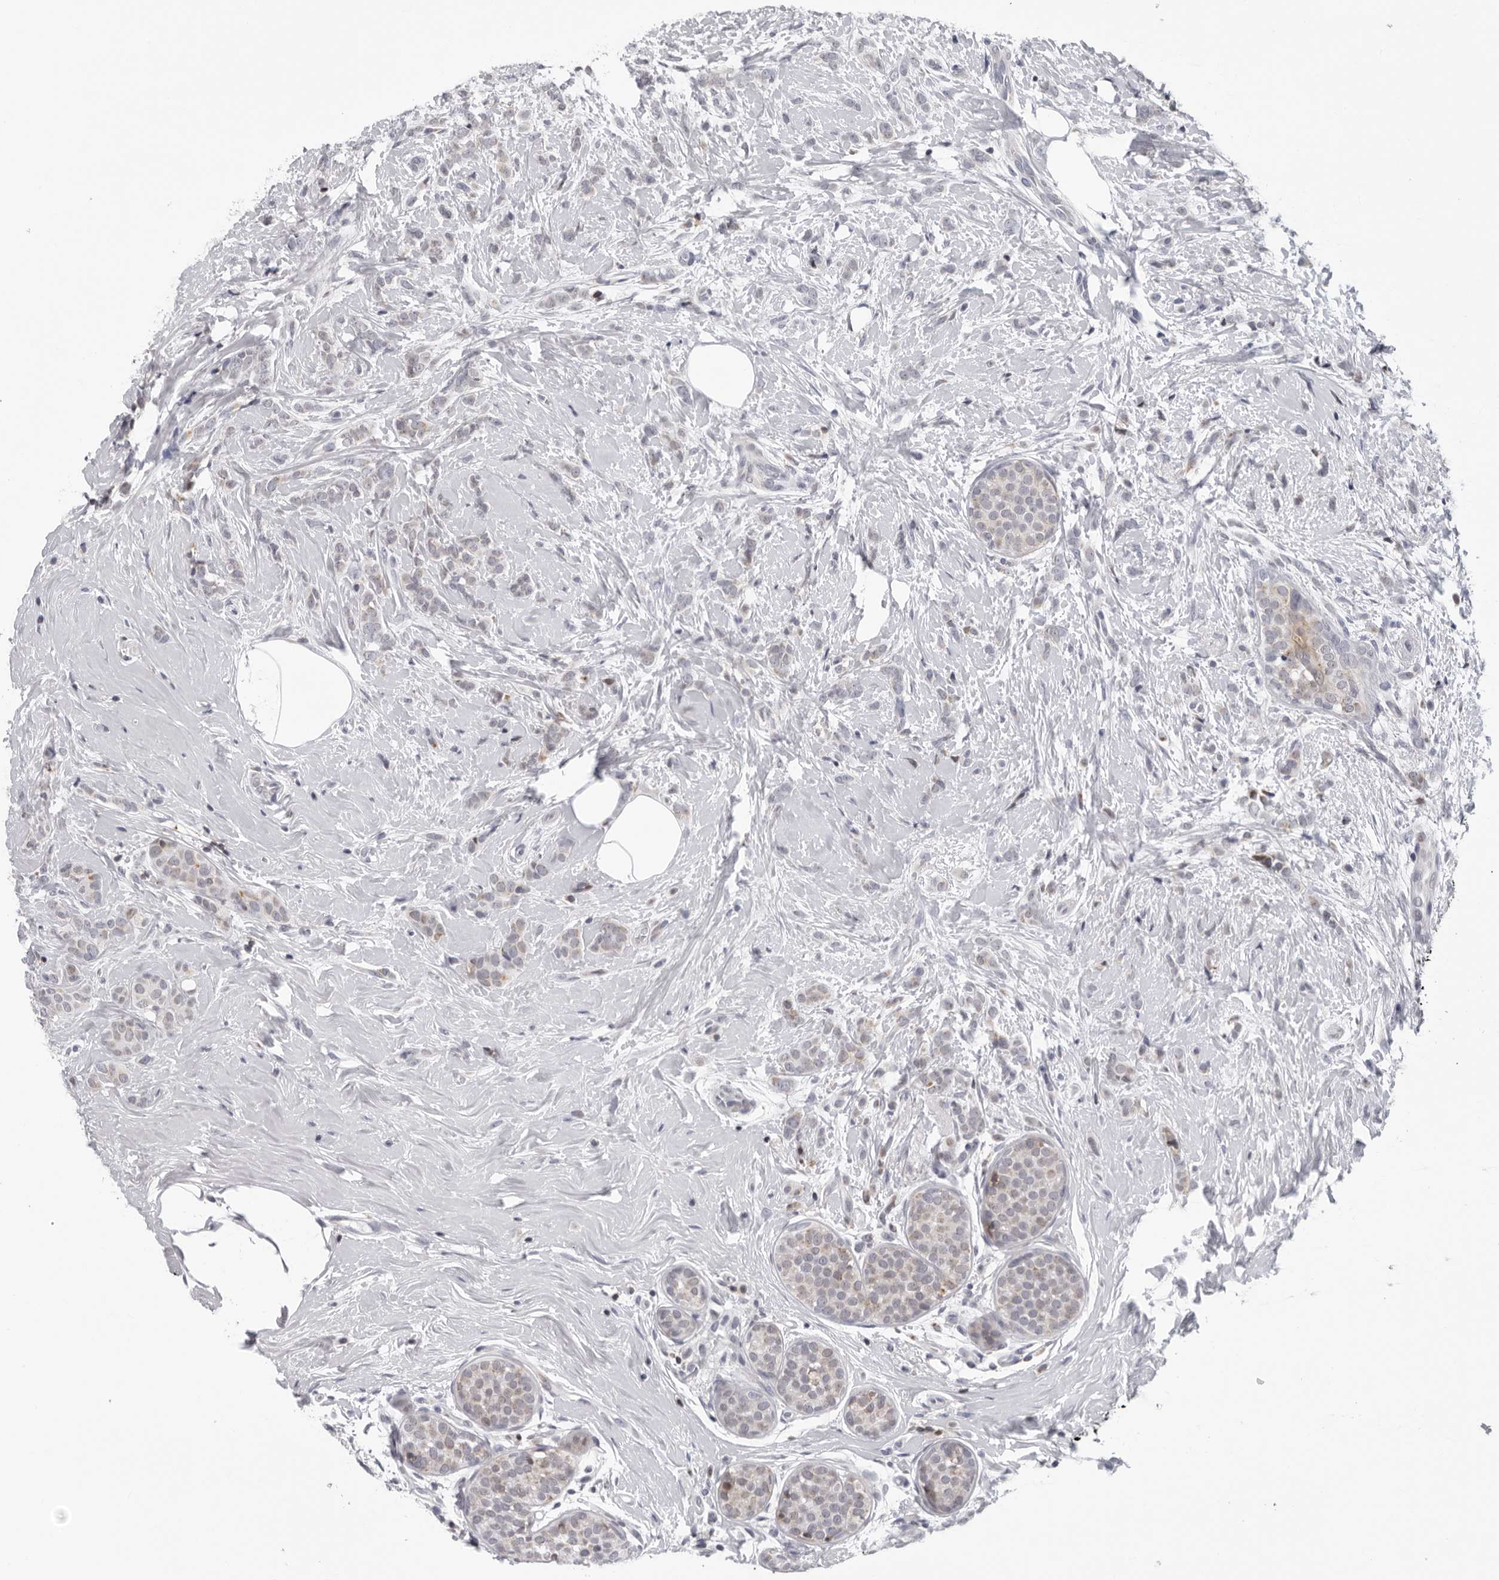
{"staining": {"intensity": "negative", "quantity": "none", "location": "none"}, "tissue": "breast cancer", "cell_type": "Tumor cells", "image_type": "cancer", "snomed": [{"axis": "morphology", "description": "Lobular carcinoma, in situ"}, {"axis": "morphology", "description": "Lobular carcinoma"}, {"axis": "topography", "description": "Breast"}], "caption": "An image of lobular carcinoma in situ (breast) stained for a protein demonstrates no brown staining in tumor cells. The staining is performed using DAB brown chromogen with nuclei counter-stained in using hematoxylin.", "gene": "CPT2", "patient": {"sex": "female", "age": 41}}